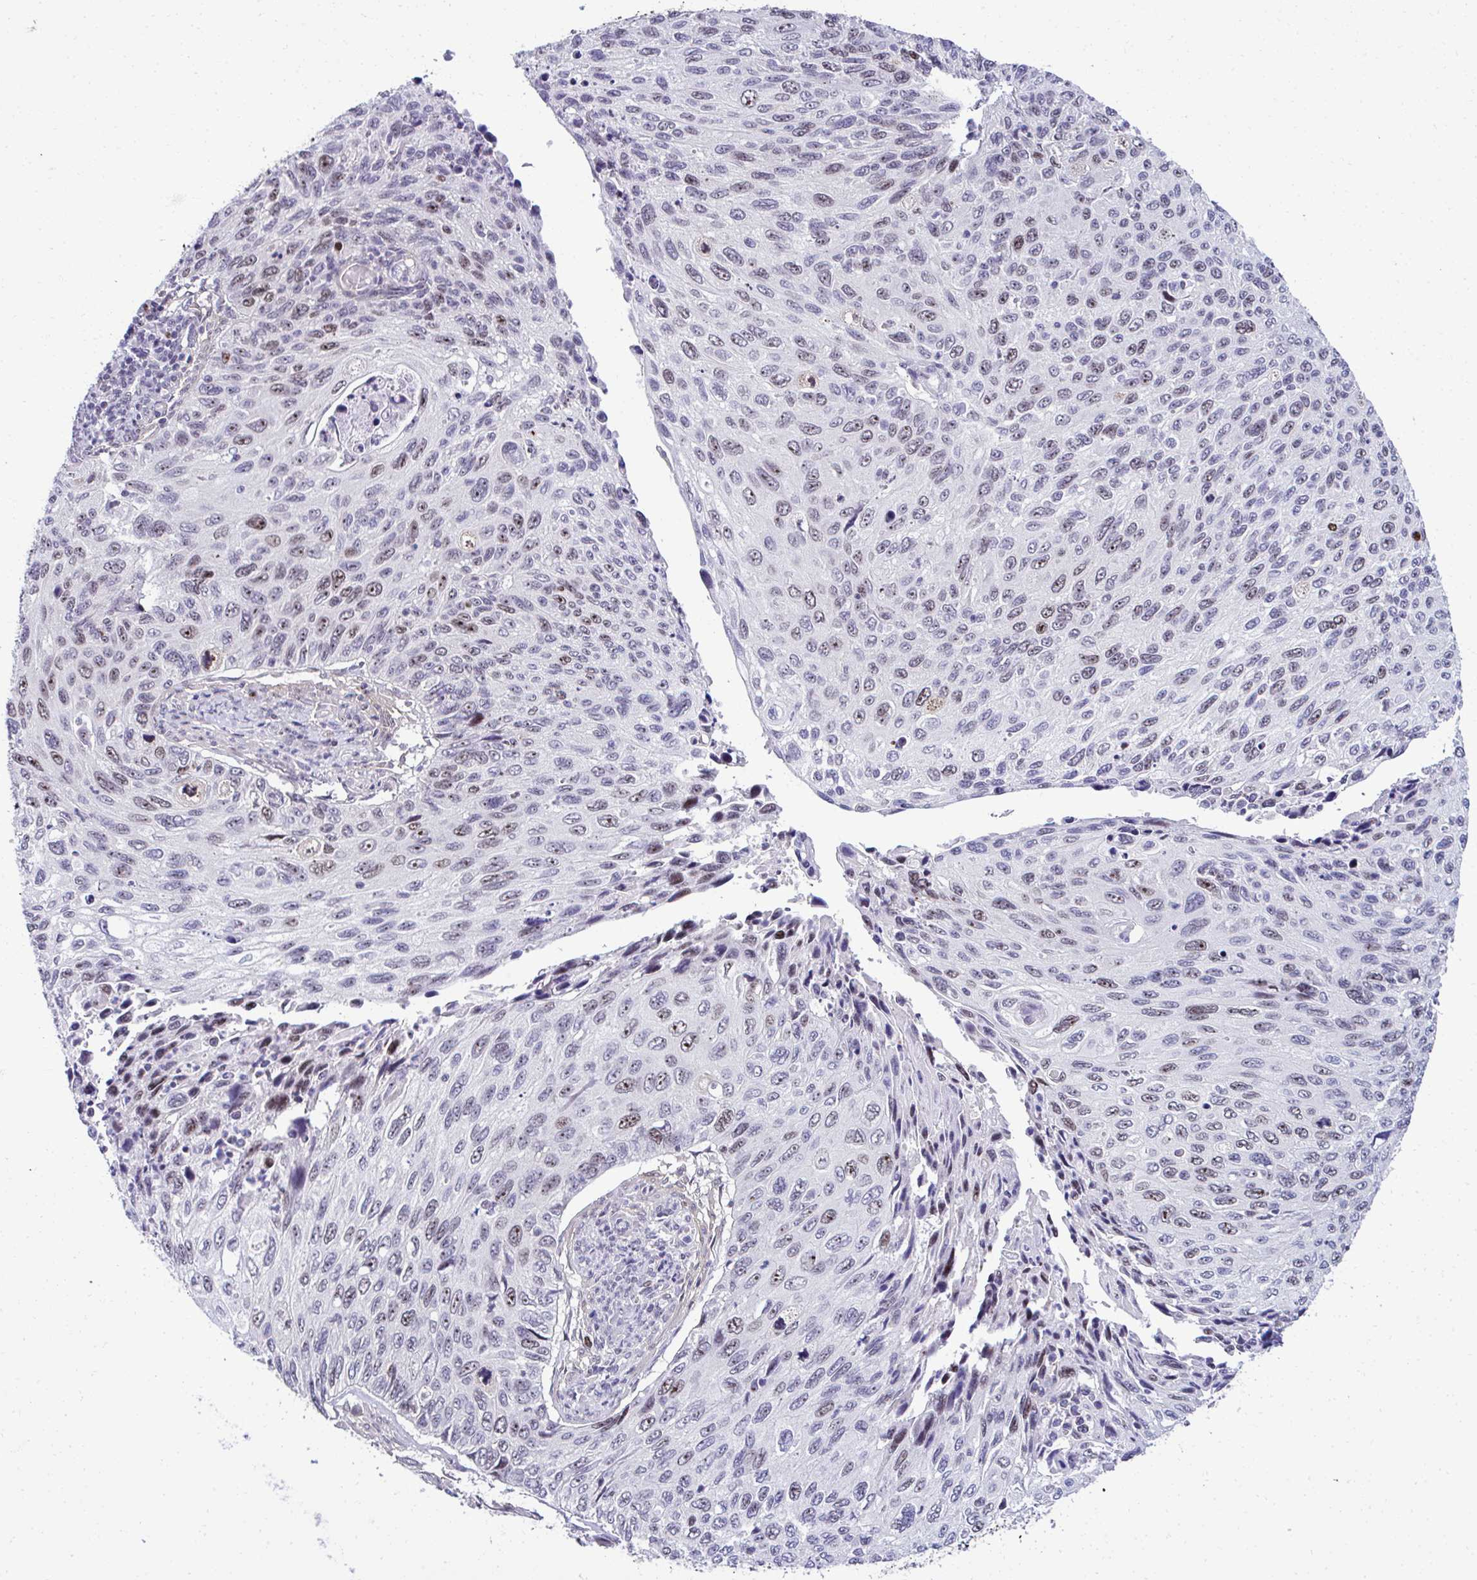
{"staining": {"intensity": "moderate", "quantity": "25%-75%", "location": "nuclear"}, "tissue": "cervical cancer", "cell_type": "Tumor cells", "image_type": "cancer", "snomed": [{"axis": "morphology", "description": "Squamous cell carcinoma, NOS"}, {"axis": "topography", "description": "Cervix"}], "caption": "Immunohistochemical staining of human cervical squamous cell carcinoma demonstrates moderate nuclear protein expression in approximately 25%-75% of tumor cells.", "gene": "CEP72", "patient": {"sex": "female", "age": 70}}